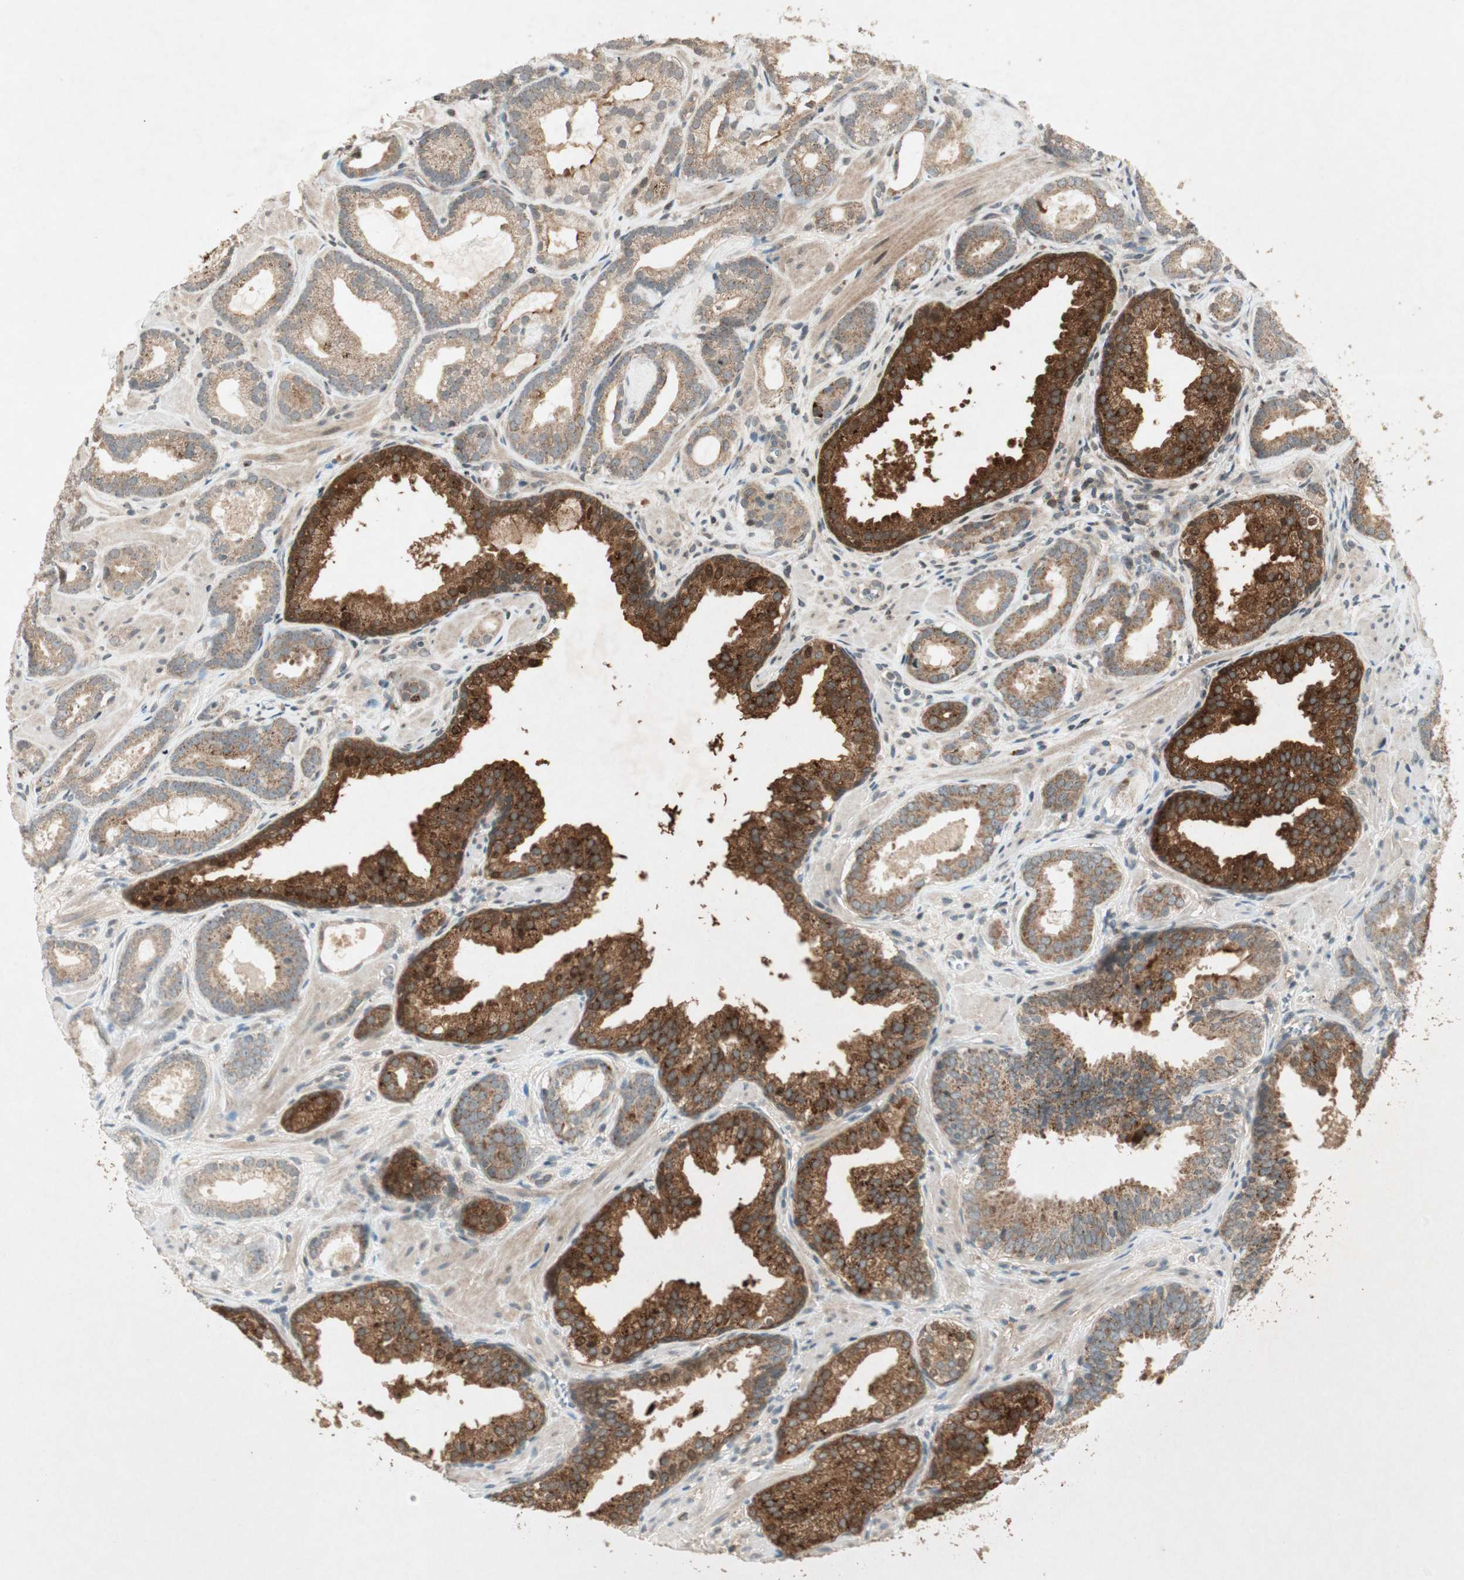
{"staining": {"intensity": "moderate", "quantity": ">75%", "location": "cytoplasmic/membranous"}, "tissue": "prostate cancer", "cell_type": "Tumor cells", "image_type": "cancer", "snomed": [{"axis": "morphology", "description": "Adenocarcinoma, Low grade"}, {"axis": "topography", "description": "Prostate"}], "caption": "Brown immunohistochemical staining in human prostate low-grade adenocarcinoma exhibits moderate cytoplasmic/membranous expression in approximately >75% of tumor cells. The staining was performed using DAB, with brown indicating positive protein expression. Nuclei are stained blue with hematoxylin.", "gene": "USP2", "patient": {"sex": "male", "age": 57}}